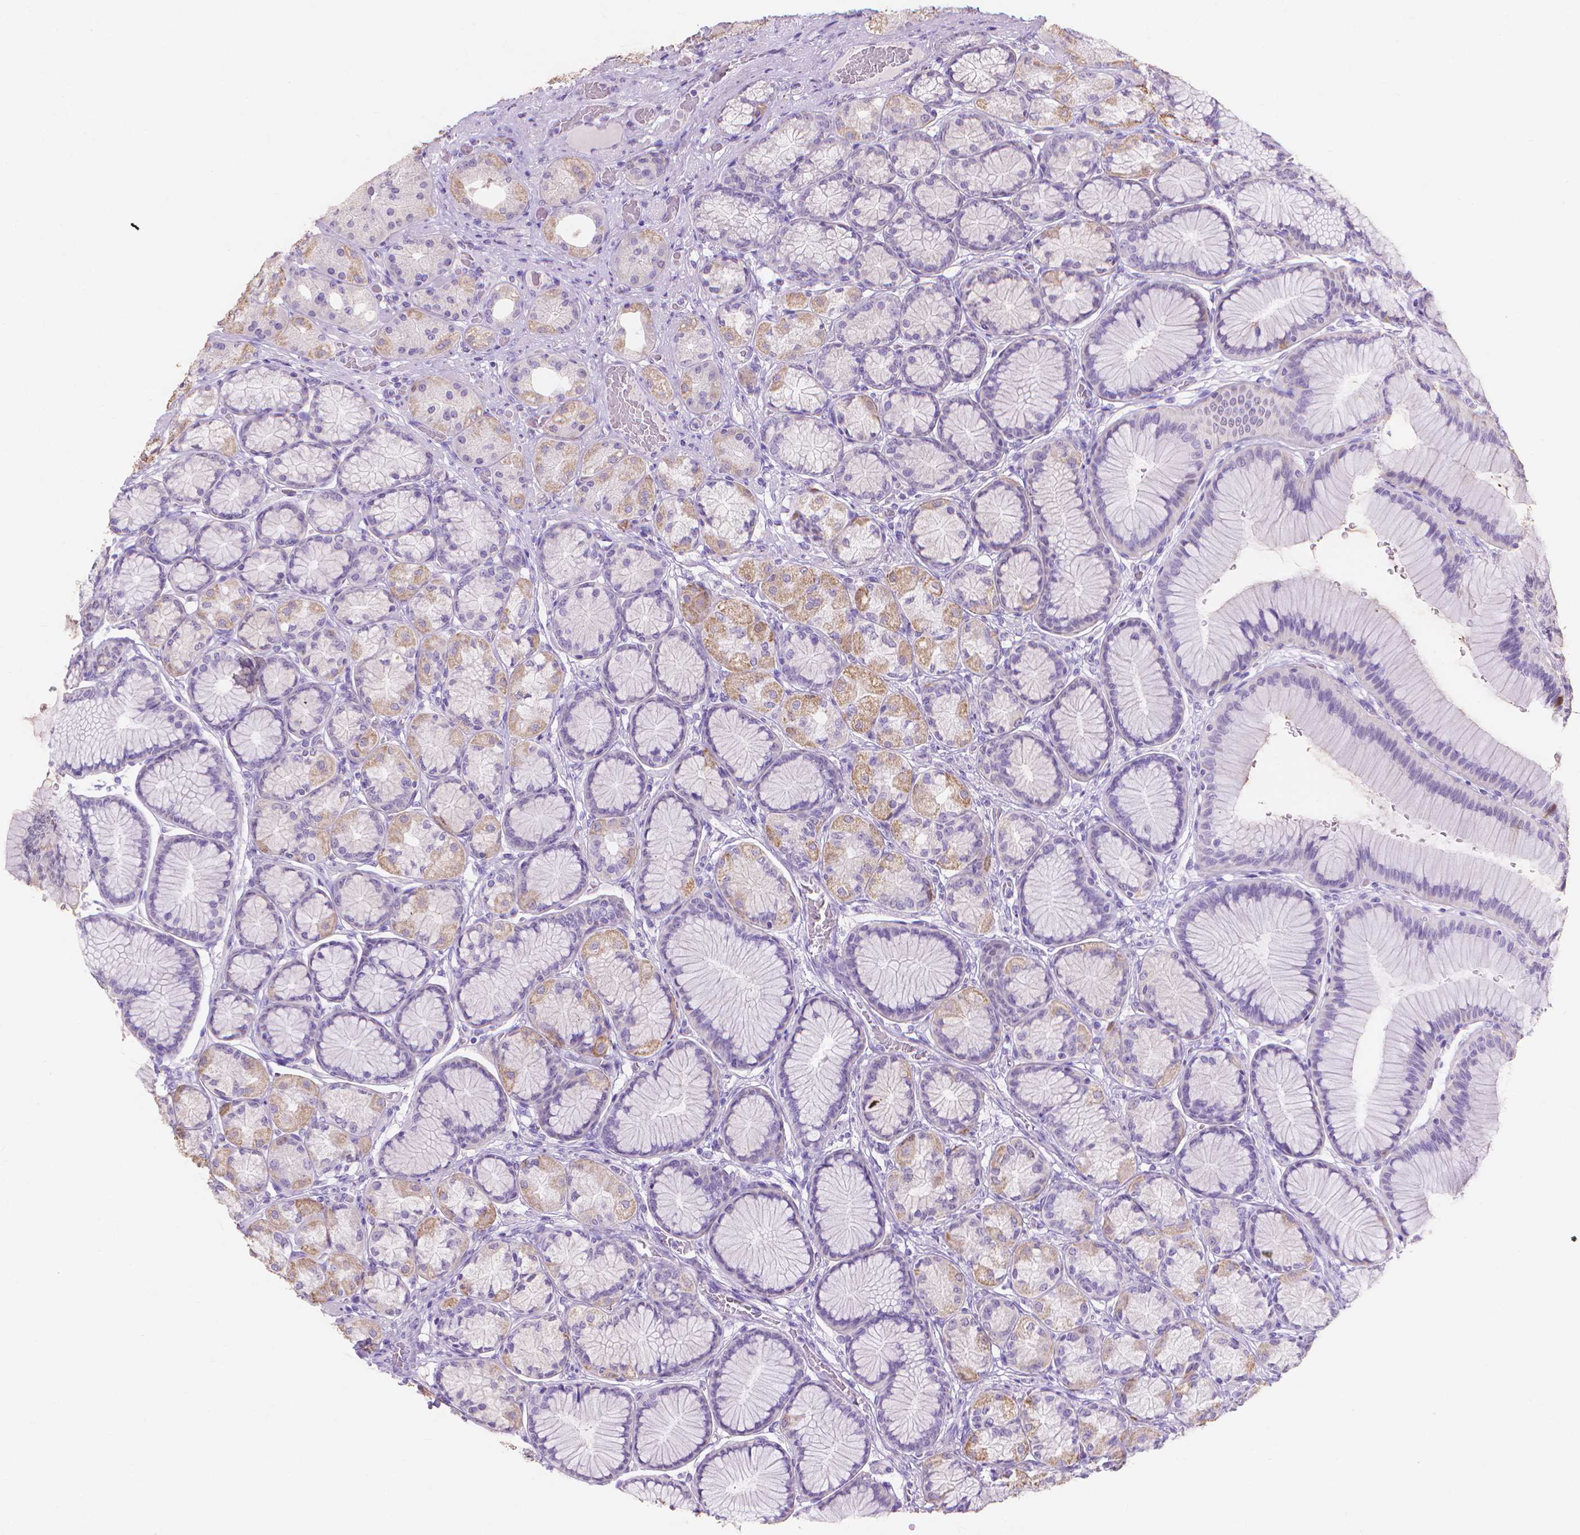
{"staining": {"intensity": "weak", "quantity": "25%-75%", "location": "cytoplasmic/membranous"}, "tissue": "stomach", "cell_type": "Glandular cells", "image_type": "normal", "snomed": [{"axis": "morphology", "description": "Normal tissue, NOS"}, {"axis": "morphology", "description": "Adenocarcinoma, NOS"}, {"axis": "morphology", "description": "Adenocarcinoma, High grade"}, {"axis": "topography", "description": "Stomach, upper"}, {"axis": "topography", "description": "Stomach"}], "caption": "Approximately 25%-75% of glandular cells in benign stomach exhibit weak cytoplasmic/membranous protein expression as visualized by brown immunohistochemical staining.", "gene": "MMP11", "patient": {"sex": "female", "age": 65}}